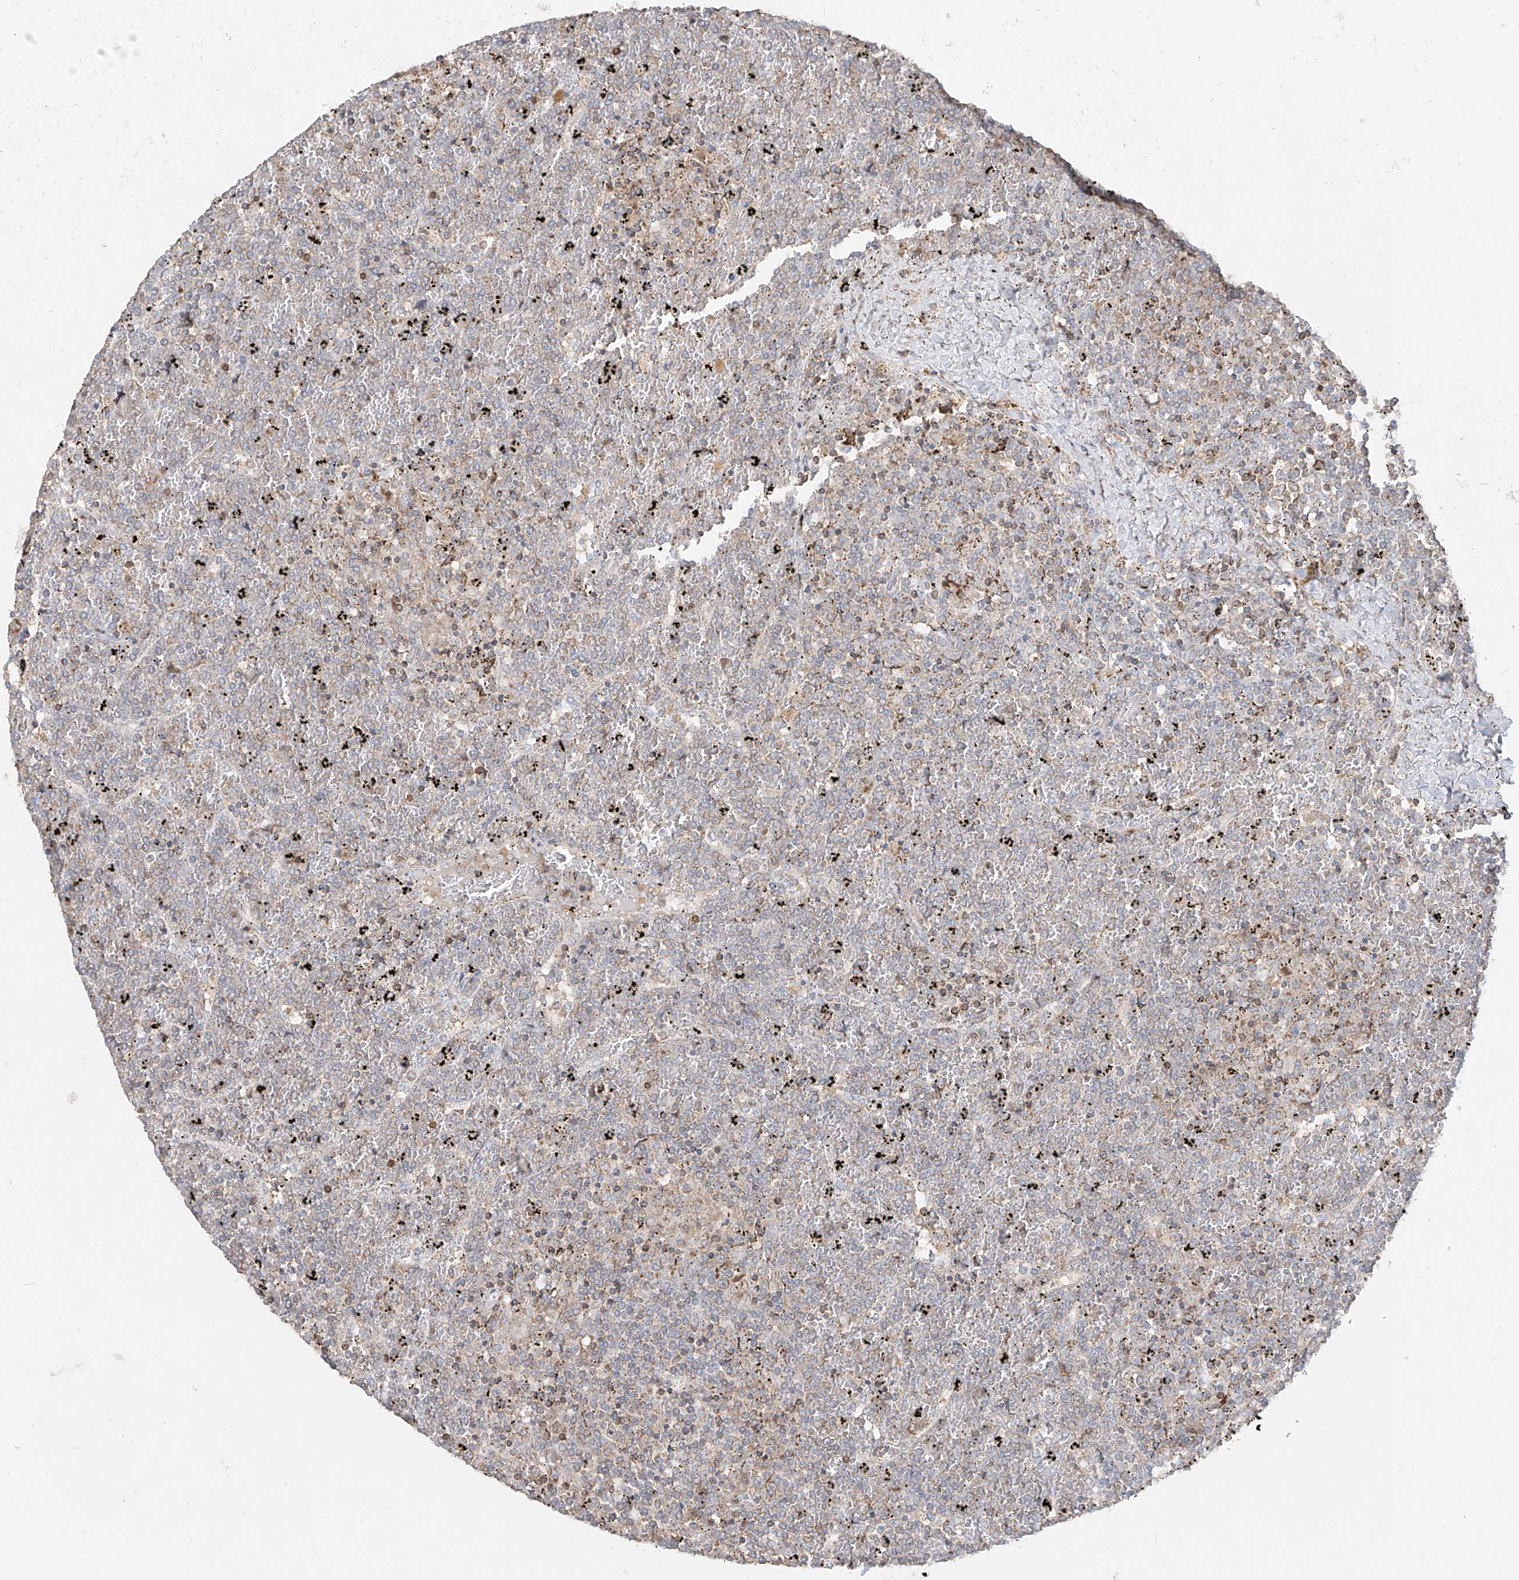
{"staining": {"intensity": "negative", "quantity": "none", "location": "none"}, "tissue": "lymphoma", "cell_type": "Tumor cells", "image_type": "cancer", "snomed": [{"axis": "morphology", "description": "Malignant lymphoma, non-Hodgkin's type, Low grade"}, {"axis": "topography", "description": "Spleen"}], "caption": "Tumor cells are negative for protein expression in human malignant lymphoma, non-Hodgkin's type (low-grade).", "gene": "ETHE1", "patient": {"sex": "female", "age": 19}}